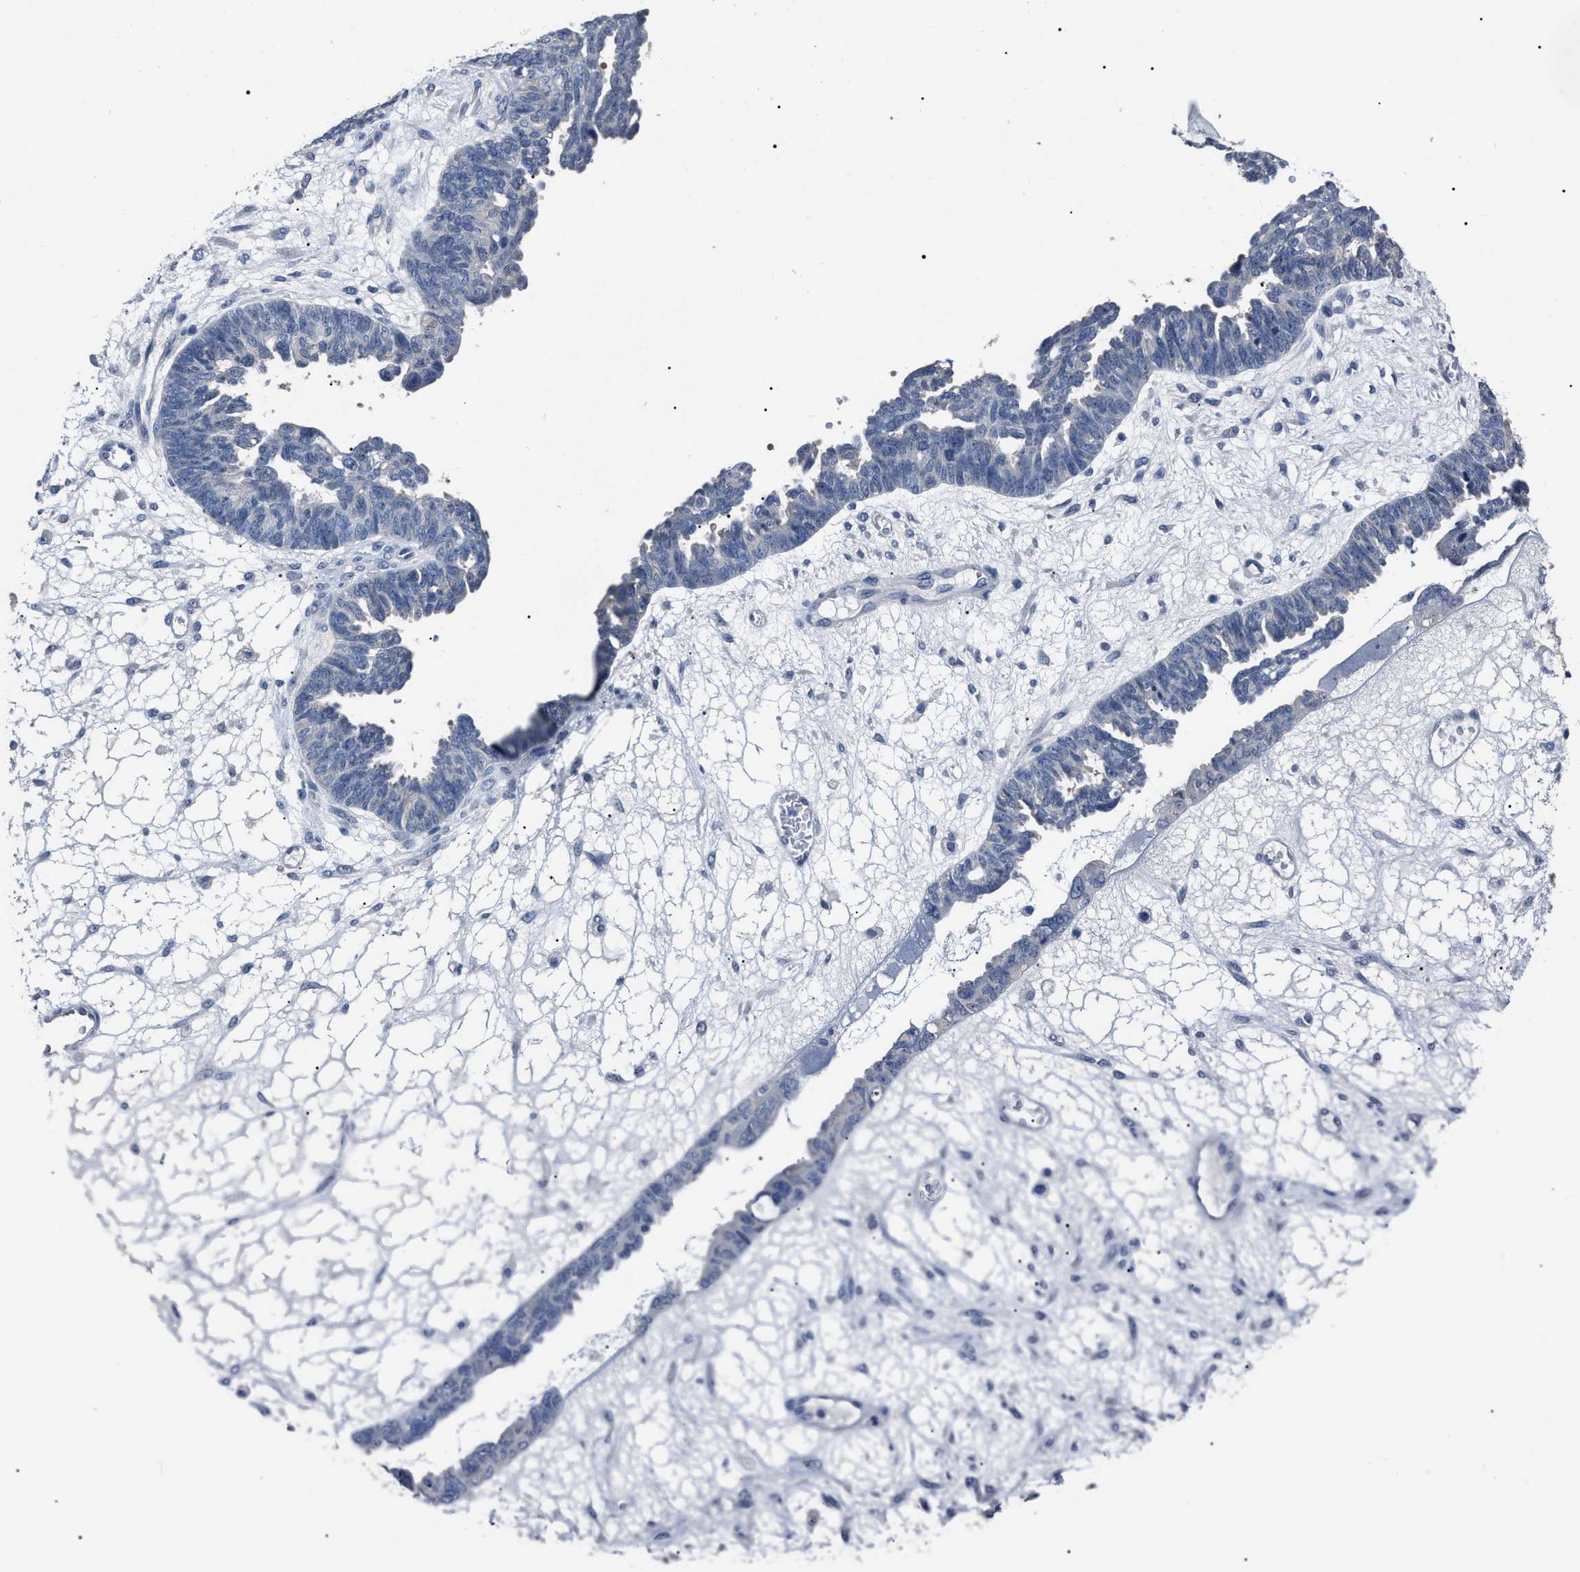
{"staining": {"intensity": "negative", "quantity": "none", "location": "none"}, "tissue": "ovarian cancer", "cell_type": "Tumor cells", "image_type": "cancer", "snomed": [{"axis": "morphology", "description": "Cystadenocarcinoma, serous, NOS"}, {"axis": "topography", "description": "Ovary"}], "caption": "Protein analysis of ovarian serous cystadenocarcinoma shows no significant expression in tumor cells. (DAB IHC, high magnification).", "gene": "LRWD1", "patient": {"sex": "female", "age": 79}}